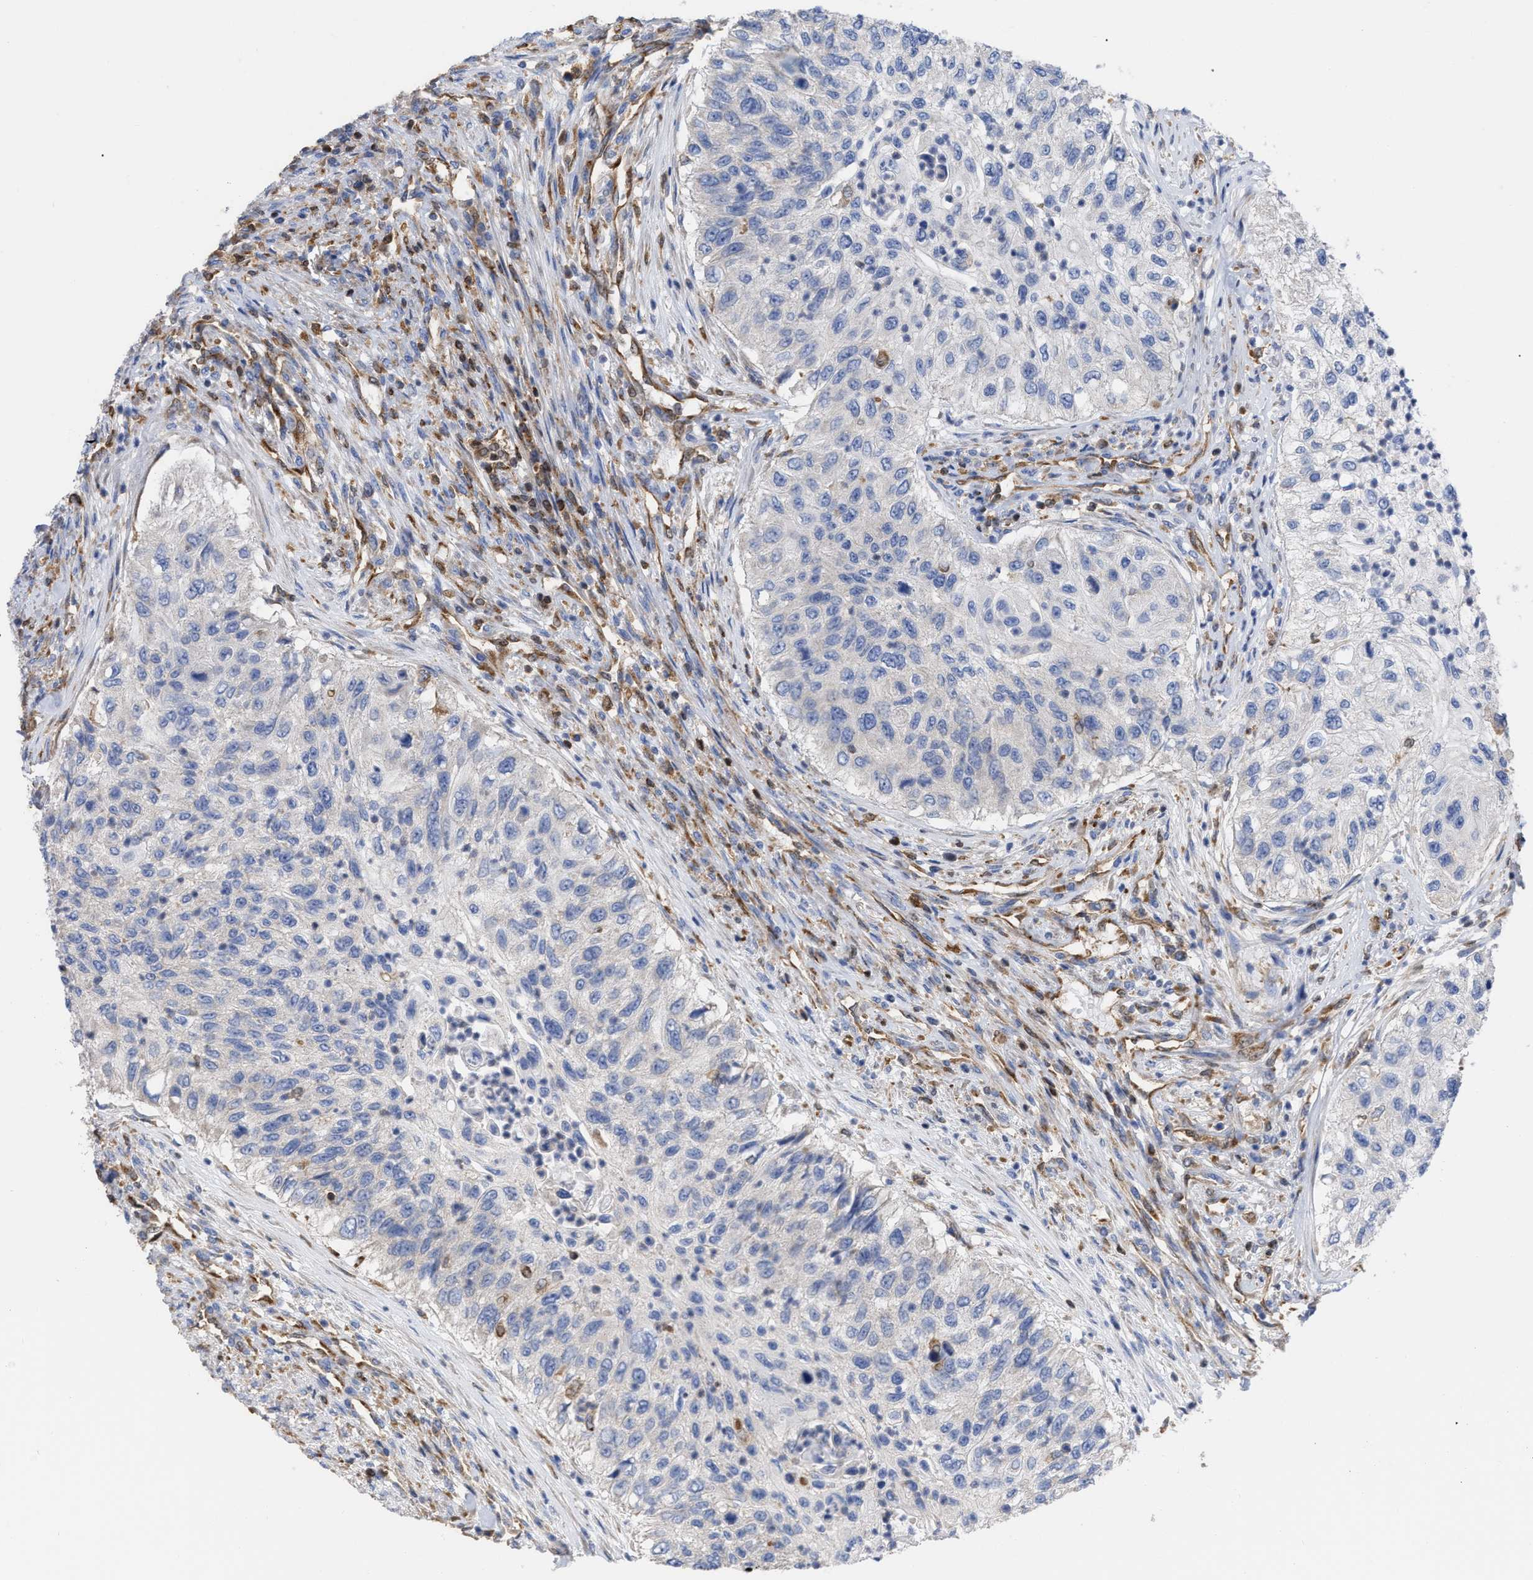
{"staining": {"intensity": "negative", "quantity": "none", "location": "none"}, "tissue": "urothelial cancer", "cell_type": "Tumor cells", "image_type": "cancer", "snomed": [{"axis": "morphology", "description": "Urothelial carcinoma, High grade"}, {"axis": "topography", "description": "Urinary bladder"}], "caption": "A high-resolution histopathology image shows immunohistochemistry staining of urothelial carcinoma (high-grade), which reveals no significant positivity in tumor cells. (DAB immunohistochemistry with hematoxylin counter stain).", "gene": "GIMAP4", "patient": {"sex": "female", "age": 60}}